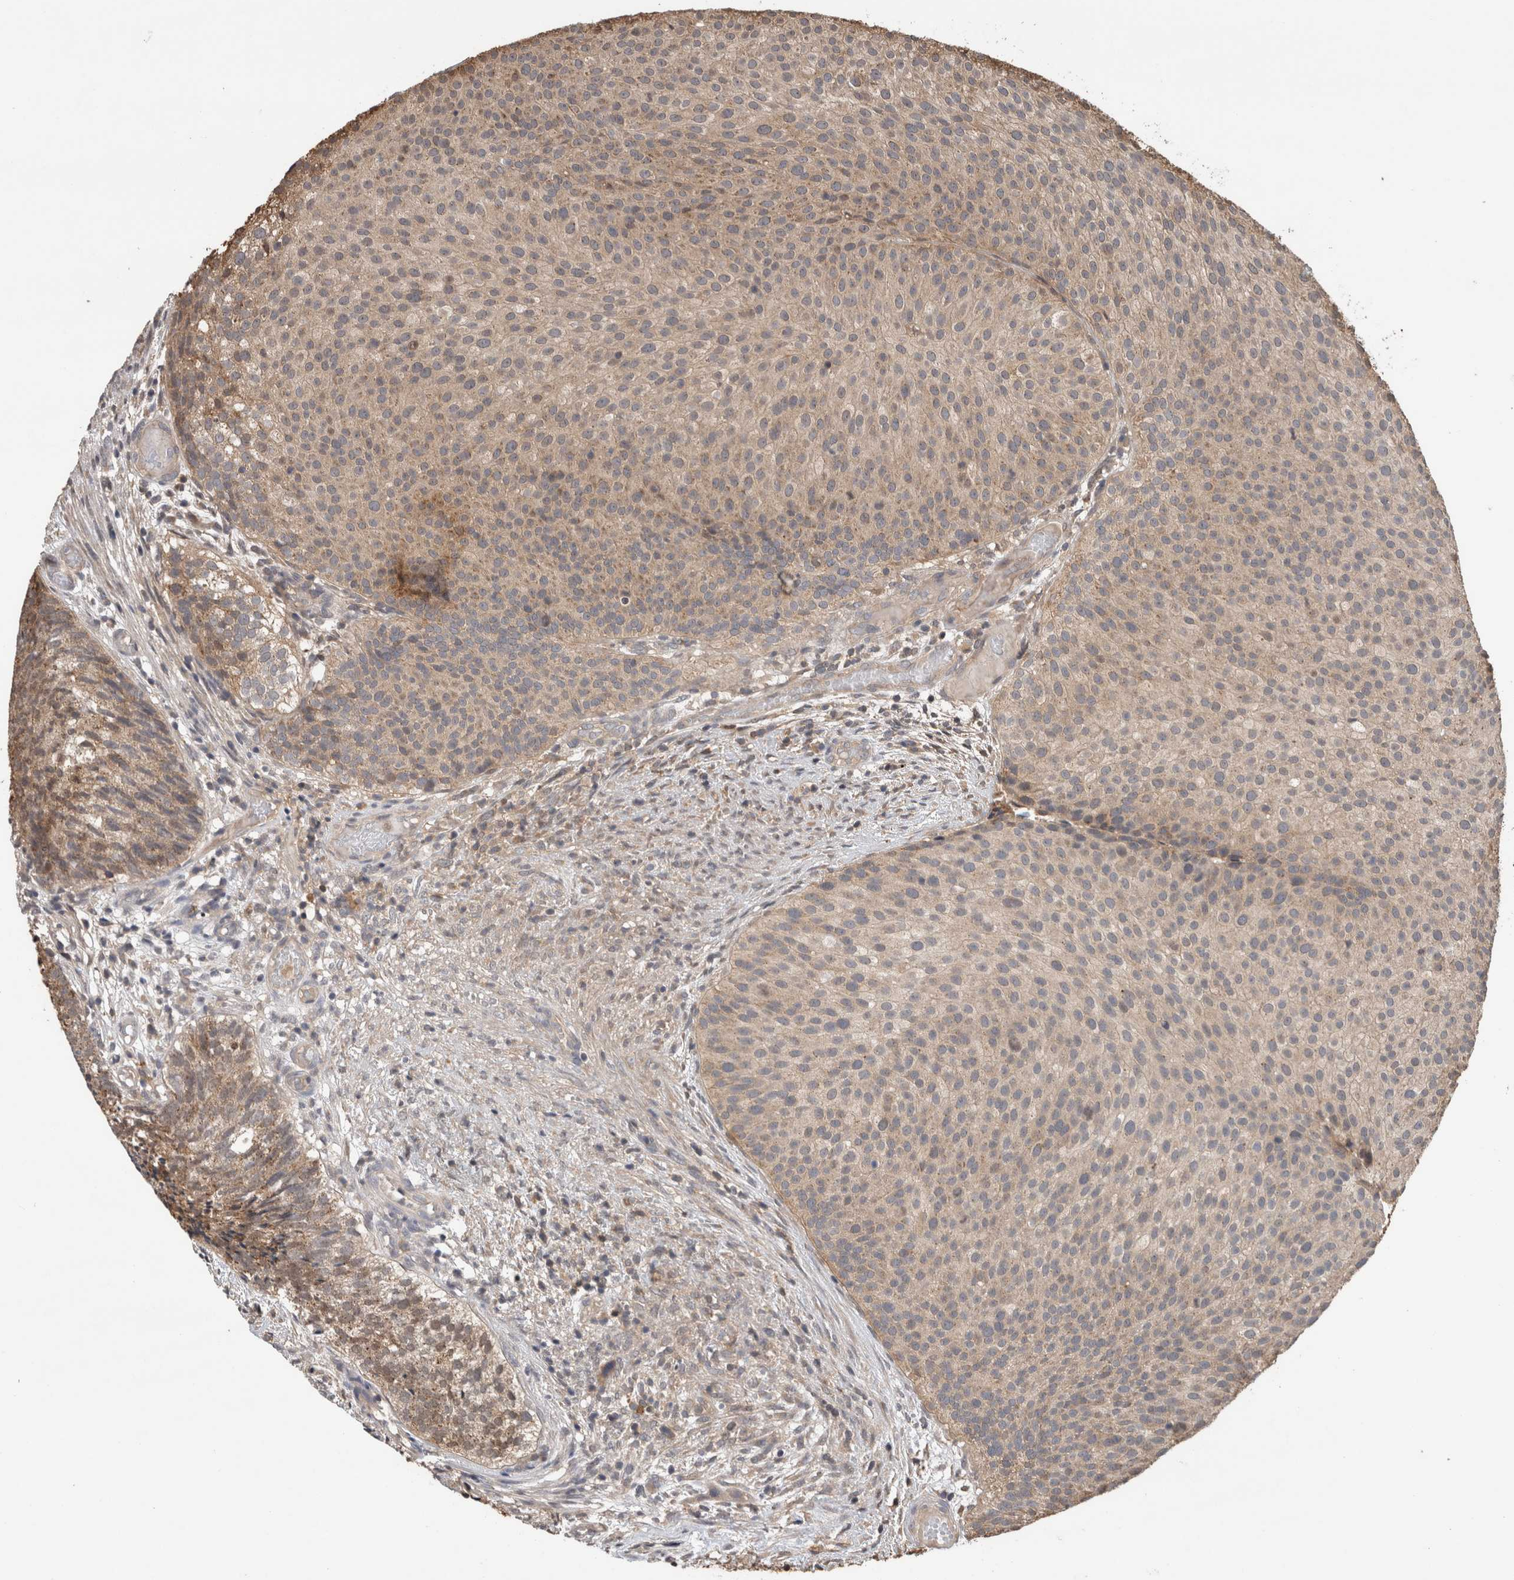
{"staining": {"intensity": "weak", "quantity": "25%-75%", "location": "cytoplasmic/membranous"}, "tissue": "urothelial cancer", "cell_type": "Tumor cells", "image_type": "cancer", "snomed": [{"axis": "morphology", "description": "Urothelial carcinoma, Low grade"}, {"axis": "topography", "description": "Urinary bladder"}], "caption": "A high-resolution photomicrograph shows immunohistochemistry staining of low-grade urothelial carcinoma, which reveals weak cytoplasmic/membranous staining in approximately 25%-75% of tumor cells. (DAB = brown stain, brightfield microscopy at high magnification).", "gene": "TRIM5", "patient": {"sex": "male", "age": 86}}